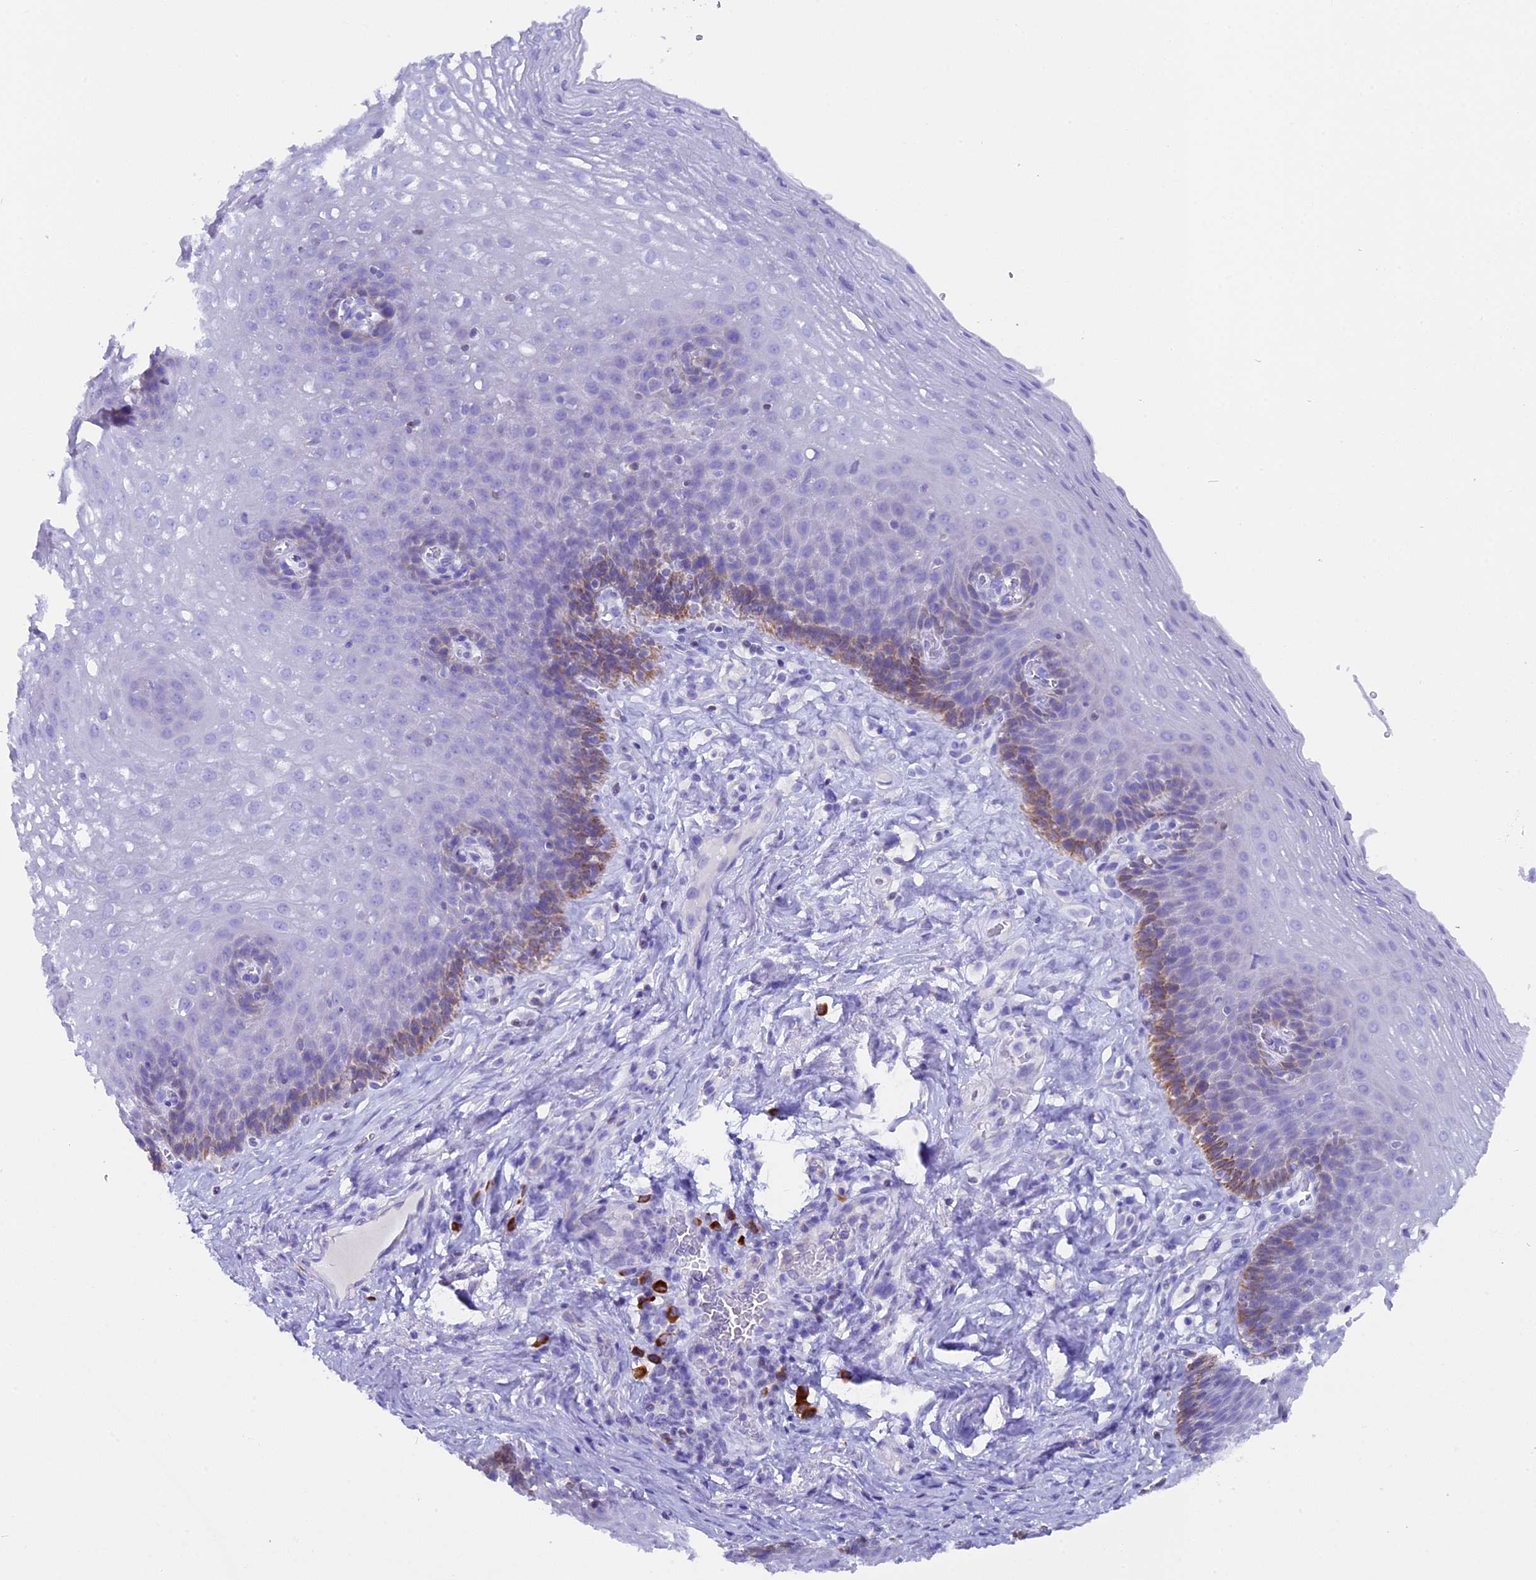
{"staining": {"intensity": "moderate", "quantity": "<25%", "location": "cytoplasmic/membranous"}, "tissue": "esophagus", "cell_type": "Squamous epithelial cells", "image_type": "normal", "snomed": [{"axis": "morphology", "description": "Normal tissue, NOS"}, {"axis": "topography", "description": "Esophagus"}], "caption": "DAB immunohistochemical staining of unremarkable esophagus shows moderate cytoplasmic/membranous protein positivity in about <25% of squamous epithelial cells.", "gene": "FKBP11", "patient": {"sex": "female", "age": 66}}